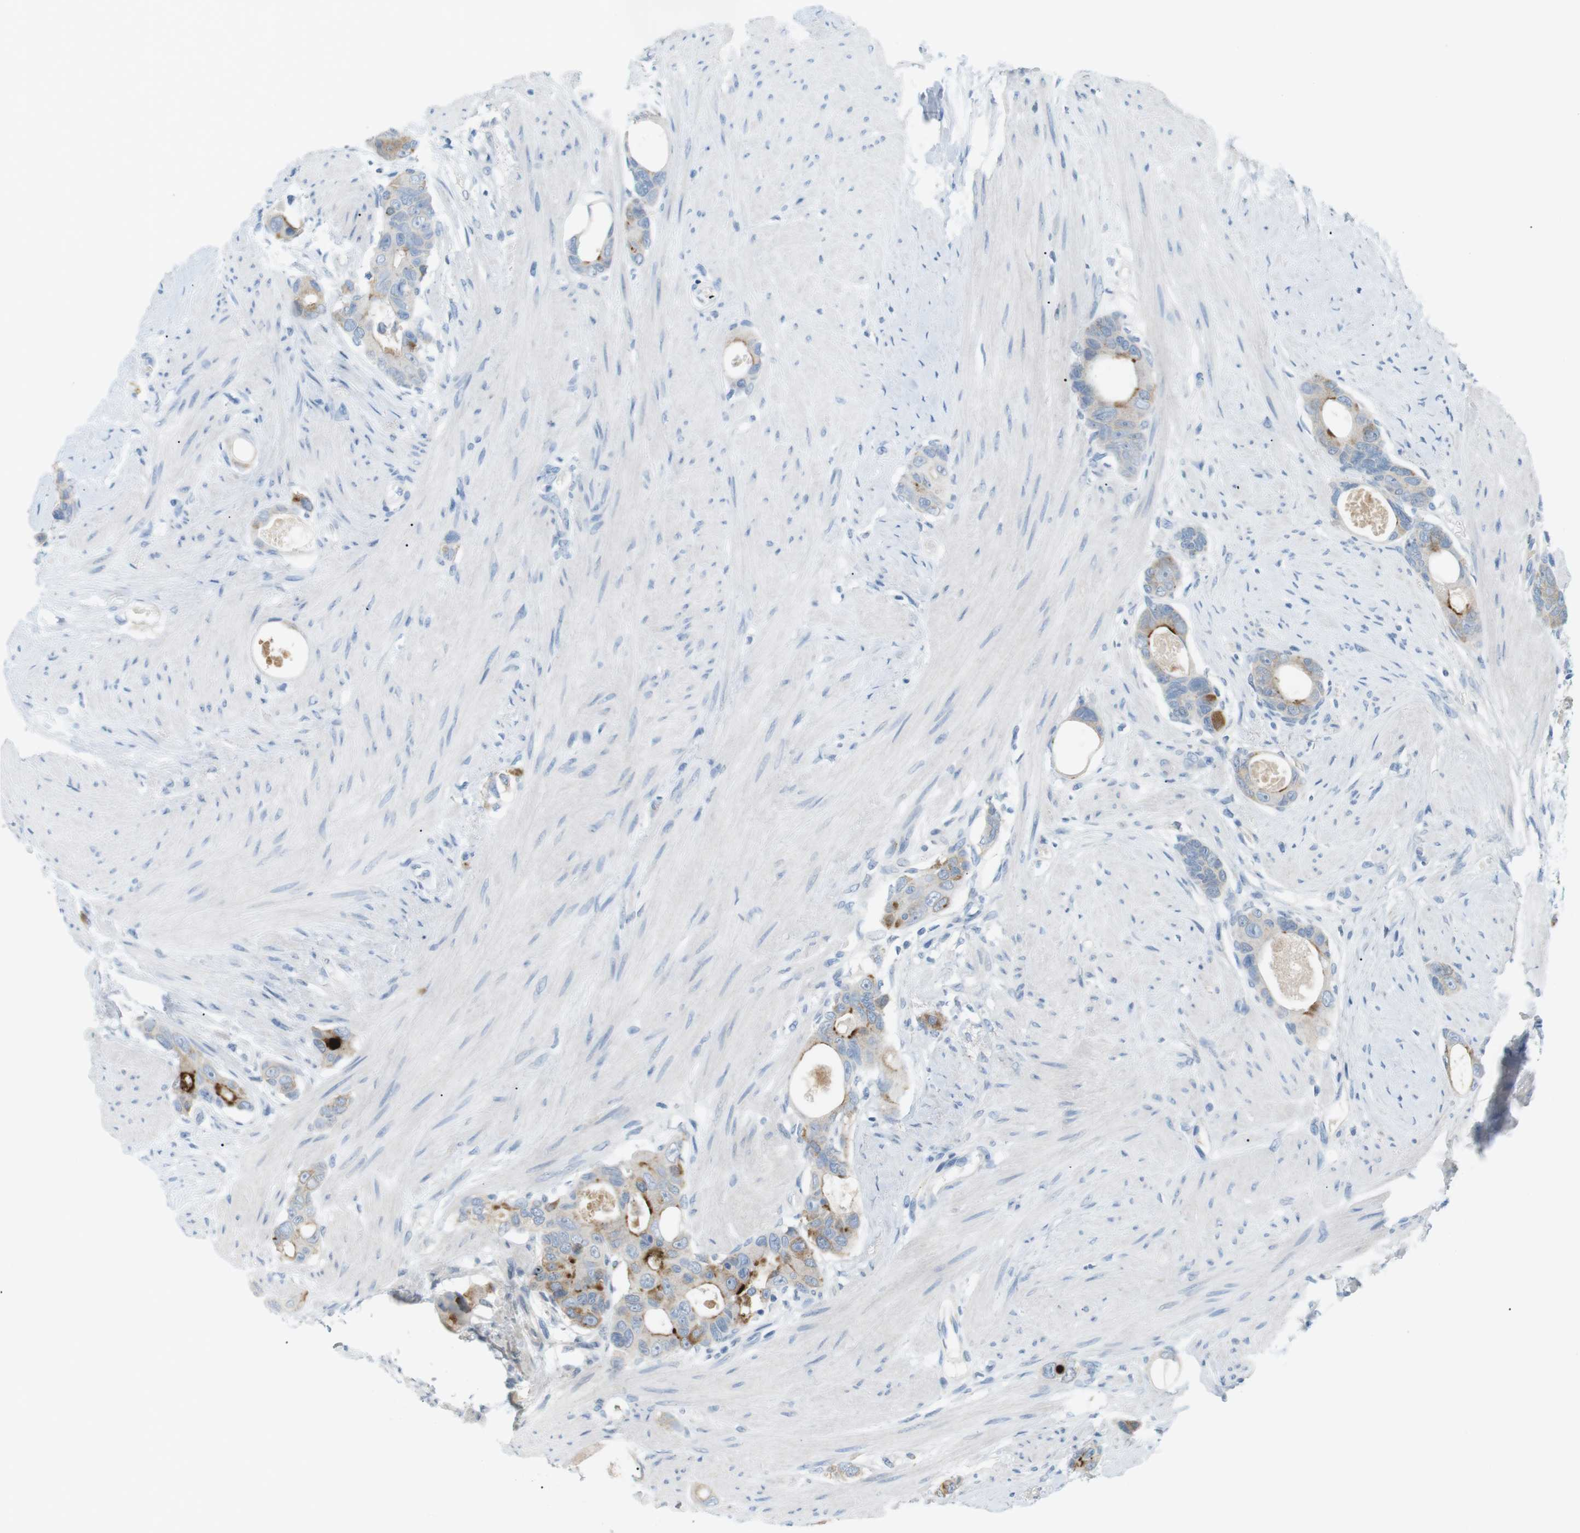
{"staining": {"intensity": "moderate", "quantity": "25%-75%", "location": "cytoplasmic/membranous"}, "tissue": "colorectal cancer", "cell_type": "Tumor cells", "image_type": "cancer", "snomed": [{"axis": "morphology", "description": "Adenocarcinoma, NOS"}, {"axis": "topography", "description": "Rectum"}], "caption": "Tumor cells reveal medium levels of moderate cytoplasmic/membranous staining in approximately 25%-75% of cells in colorectal adenocarcinoma.", "gene": "AZGP1", "patient": {"sex": "male", "age": 51}}